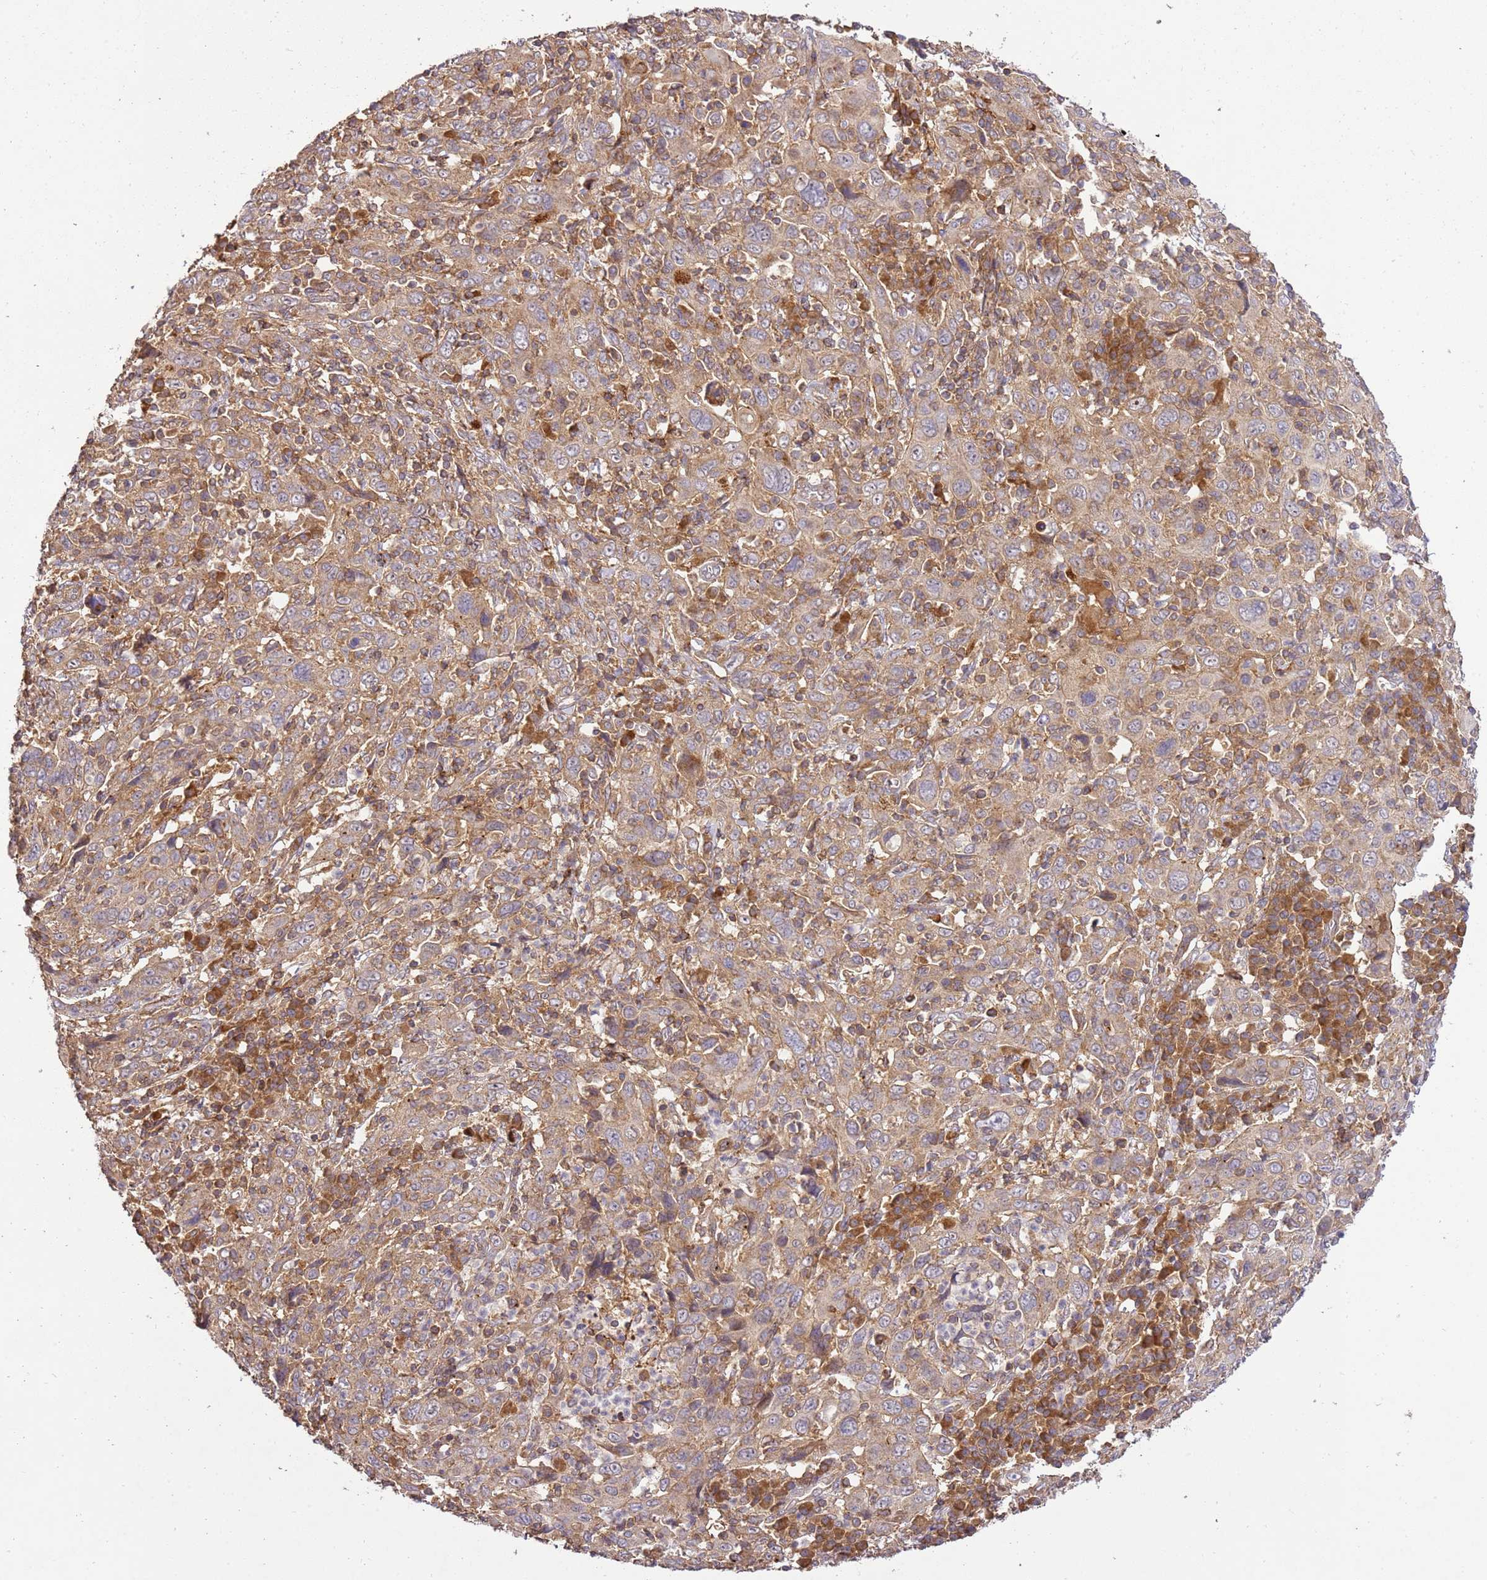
{"staining": {"intensity": "weak", "quantity": ">75%", "location": "cytoplasmic/membranous"}, "tissue": "cervical cancer", "cell_type": "Tumor cells", "image_type": "cancer", "snomed": [{"axis": "morphology", "description": "Squamous cell carcinoma, NOS"}, {"axis": "topography", "description": "Cervix"}], "caption": "Weak cytoplasmic/membranous protein expression is seen in about >75% of tumor cells in cervical squamous cell carcinoma.", "gene": "GAREM1", "patient": {"sex": "female", "age": 46}}